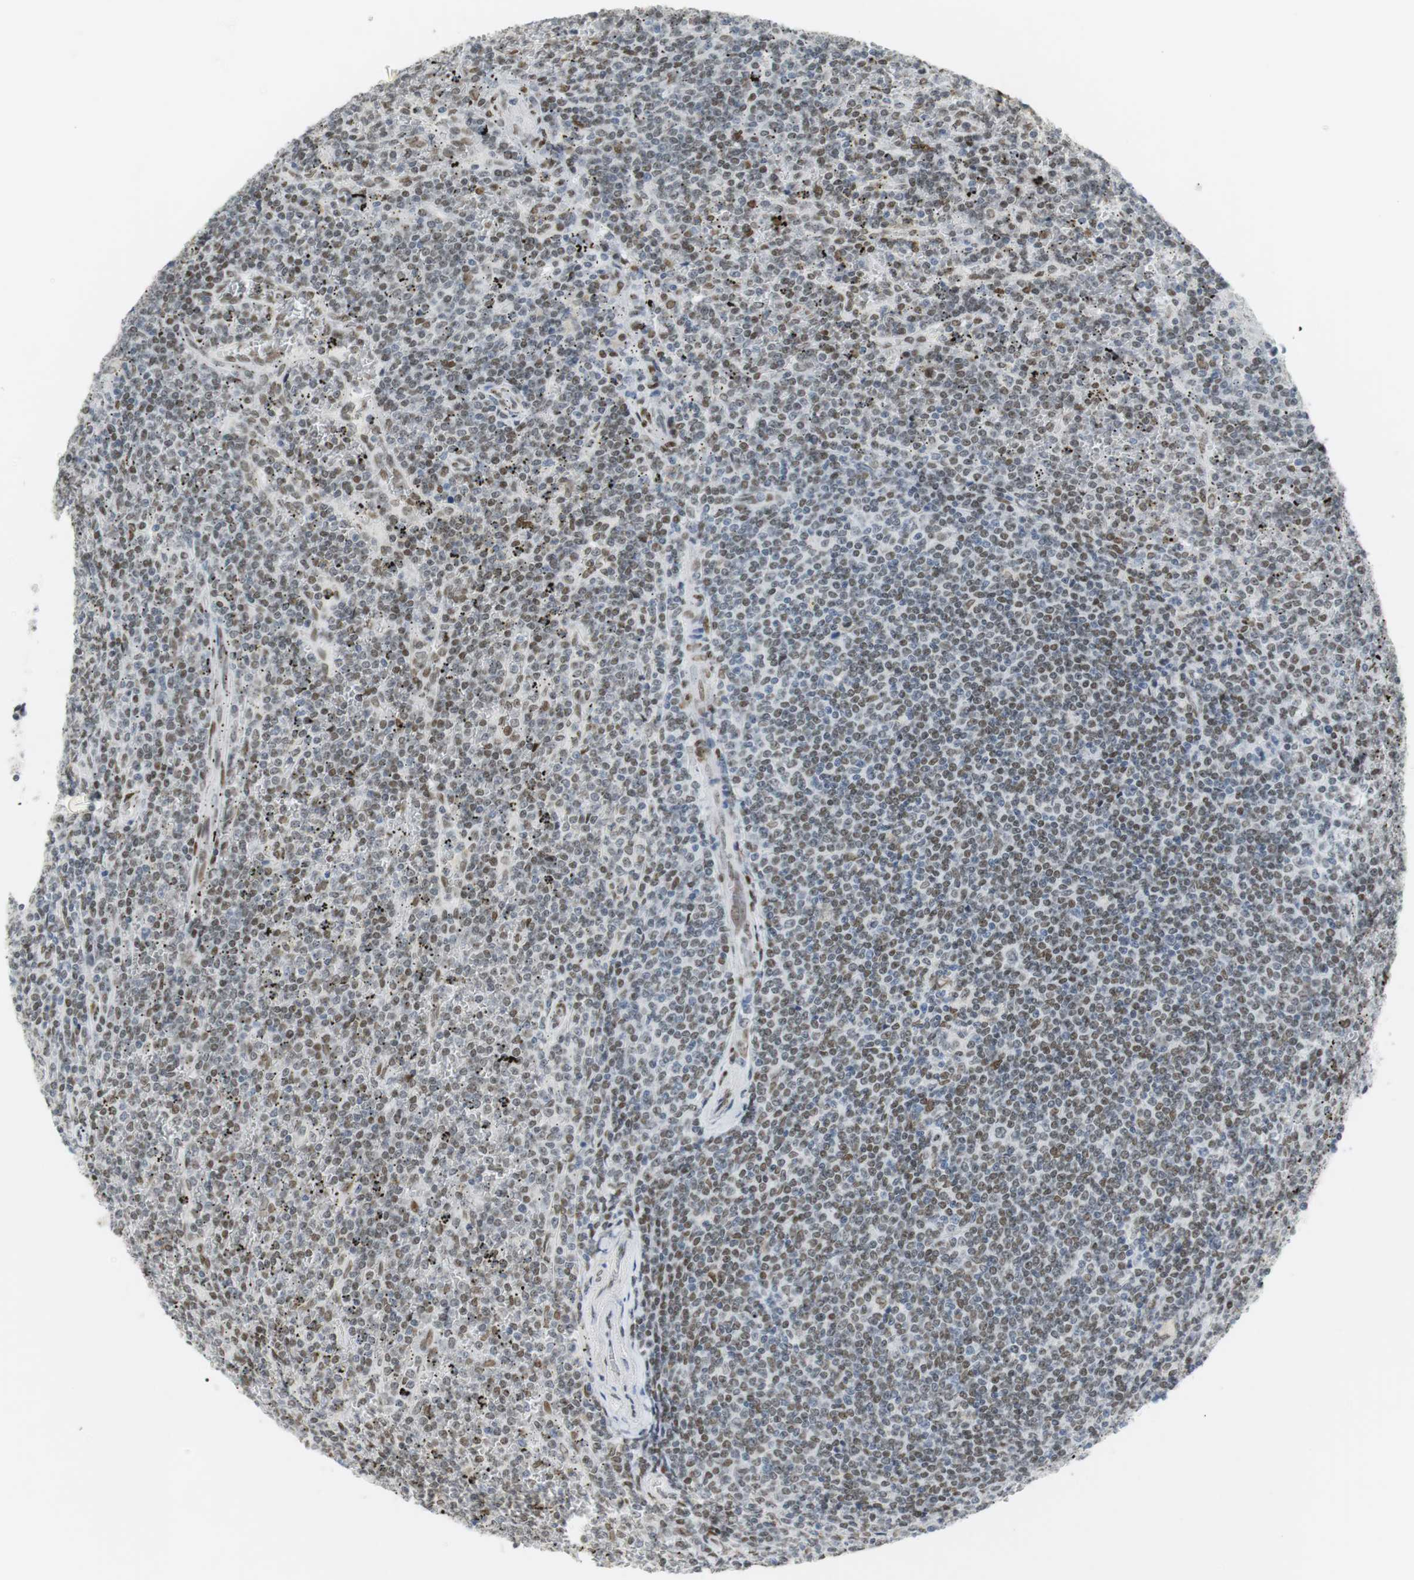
{"staining": {"intensity": "moderate", "quantity": "25%-75%", "location": "nuclear"}, "tissue": "lymphoma", "cell_type": "Tumor cells", "image_type": "cancer", "snomed": [{"axis": "morphology", "description": "Malignant lymphoma, non-Hodgkin's type, Low grade"}, {"axis": "topography", "description": "Spleen"}], "caption": "An IHC image of tumor tissue is shown. Protein staining in brown shows moderate nuclear positivity in malignant lymphoma, non-Hodgkin's type (low-grade) within tumor cells.", "gene": "BMI1", "patient": {"sex": "female", "age": 19}}